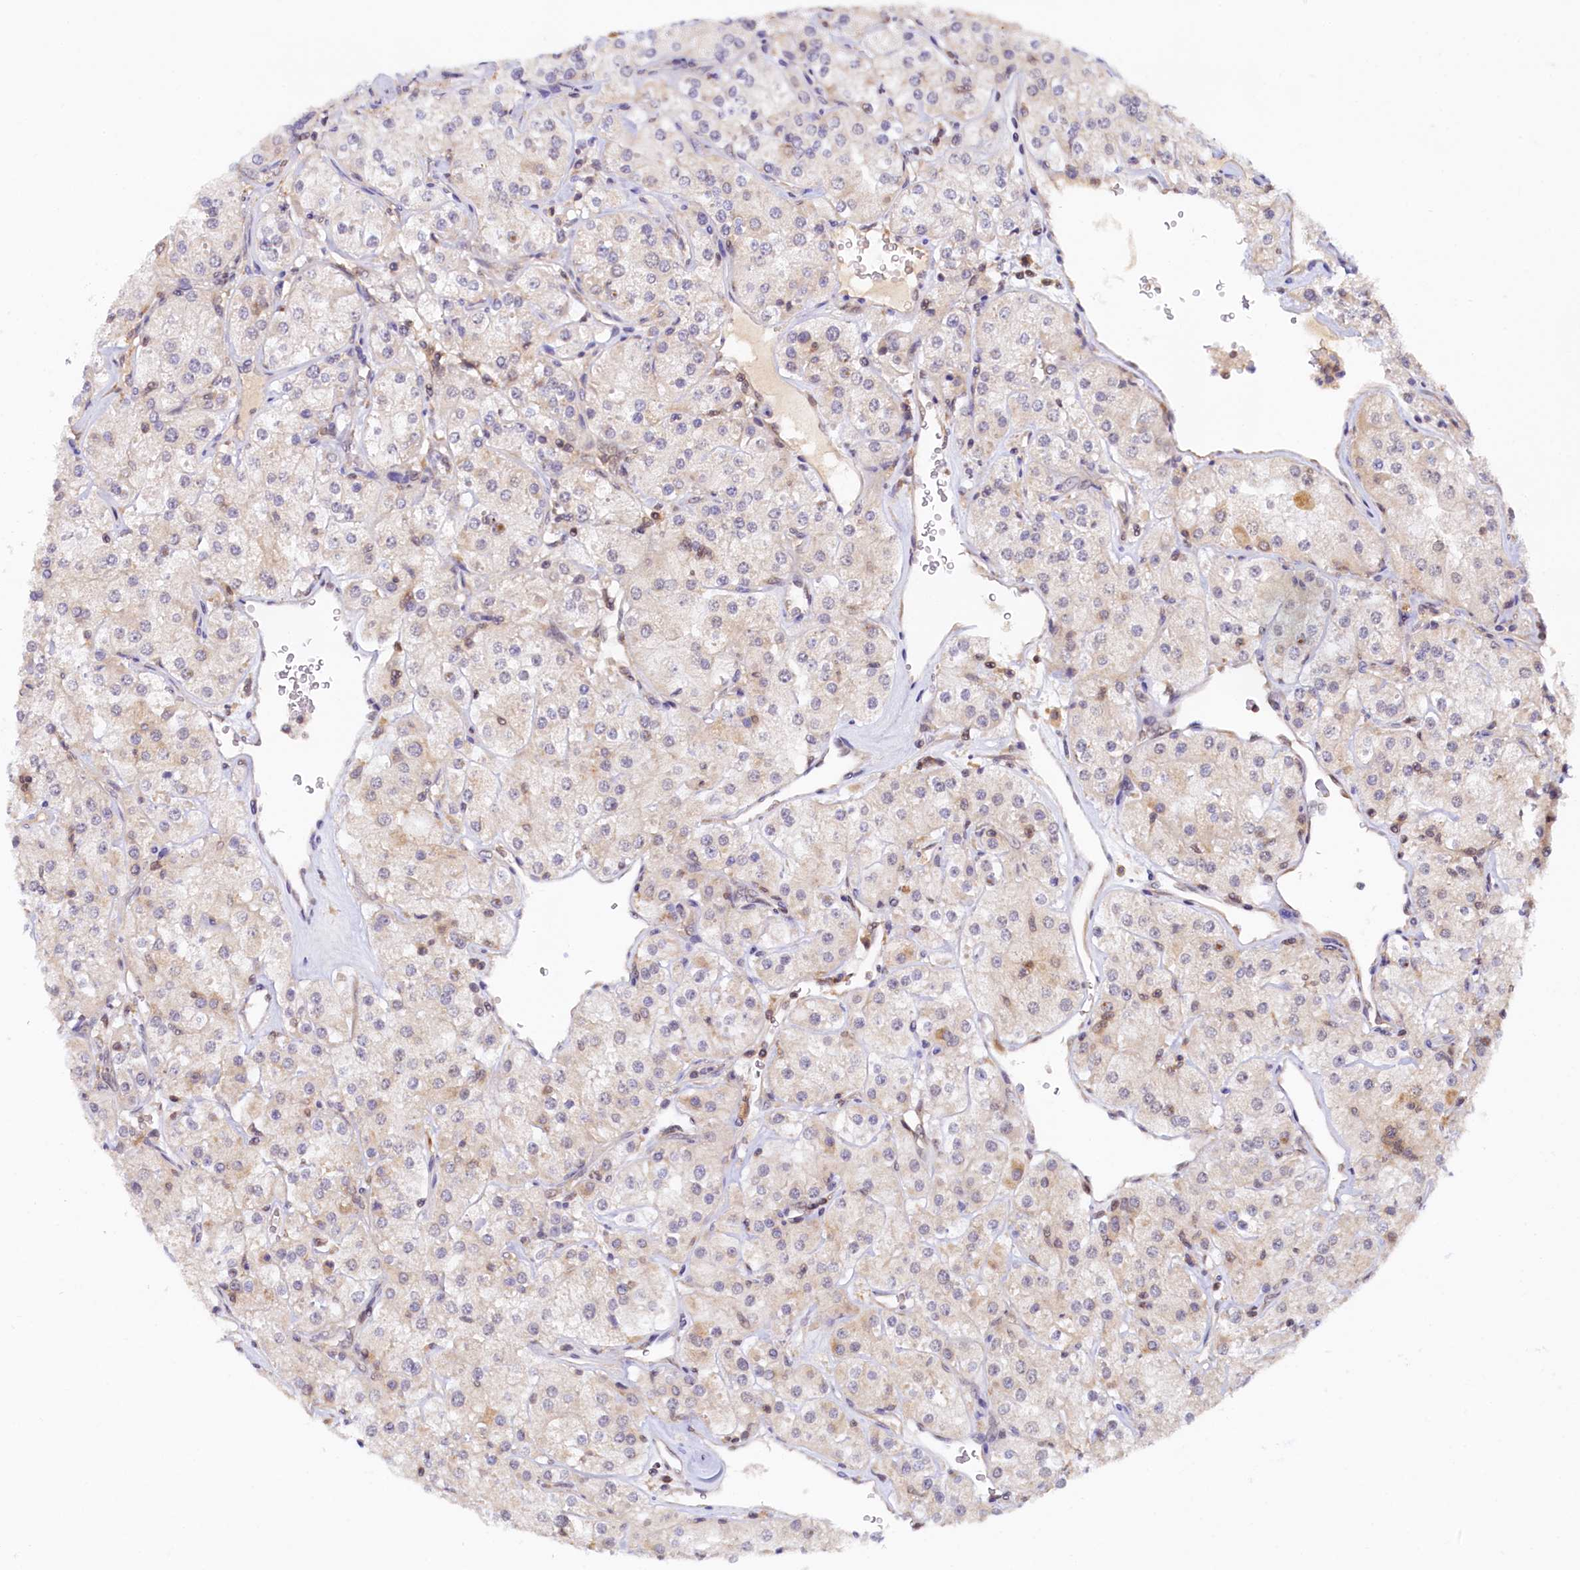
{"staining": {"intensity": "negative", "quantity": "none", "location": "none"}, "tissue": "renal cancer", "cell_type": "Tumor cells", "image_type": "cancer", "snomed": [{"axis": "morphology", "description": "Adenocarcinoma, NOS"}, {"axis": "topography", "description": "Kidney"}], "caption": "Immunohistochemistry image of neoplastic tissue: renal cancer (adenocarcinoma) stained with DAB shows no significant protein positivity in tumor cells. Brightfield microscopy of IHC stained with DAB (3,3'-diaminobenzidine) (brown) and hematoxylin (blue), captured at high magnification.", "gene": "PAAF1", "patient": {"sex": "male", "age": 77}}